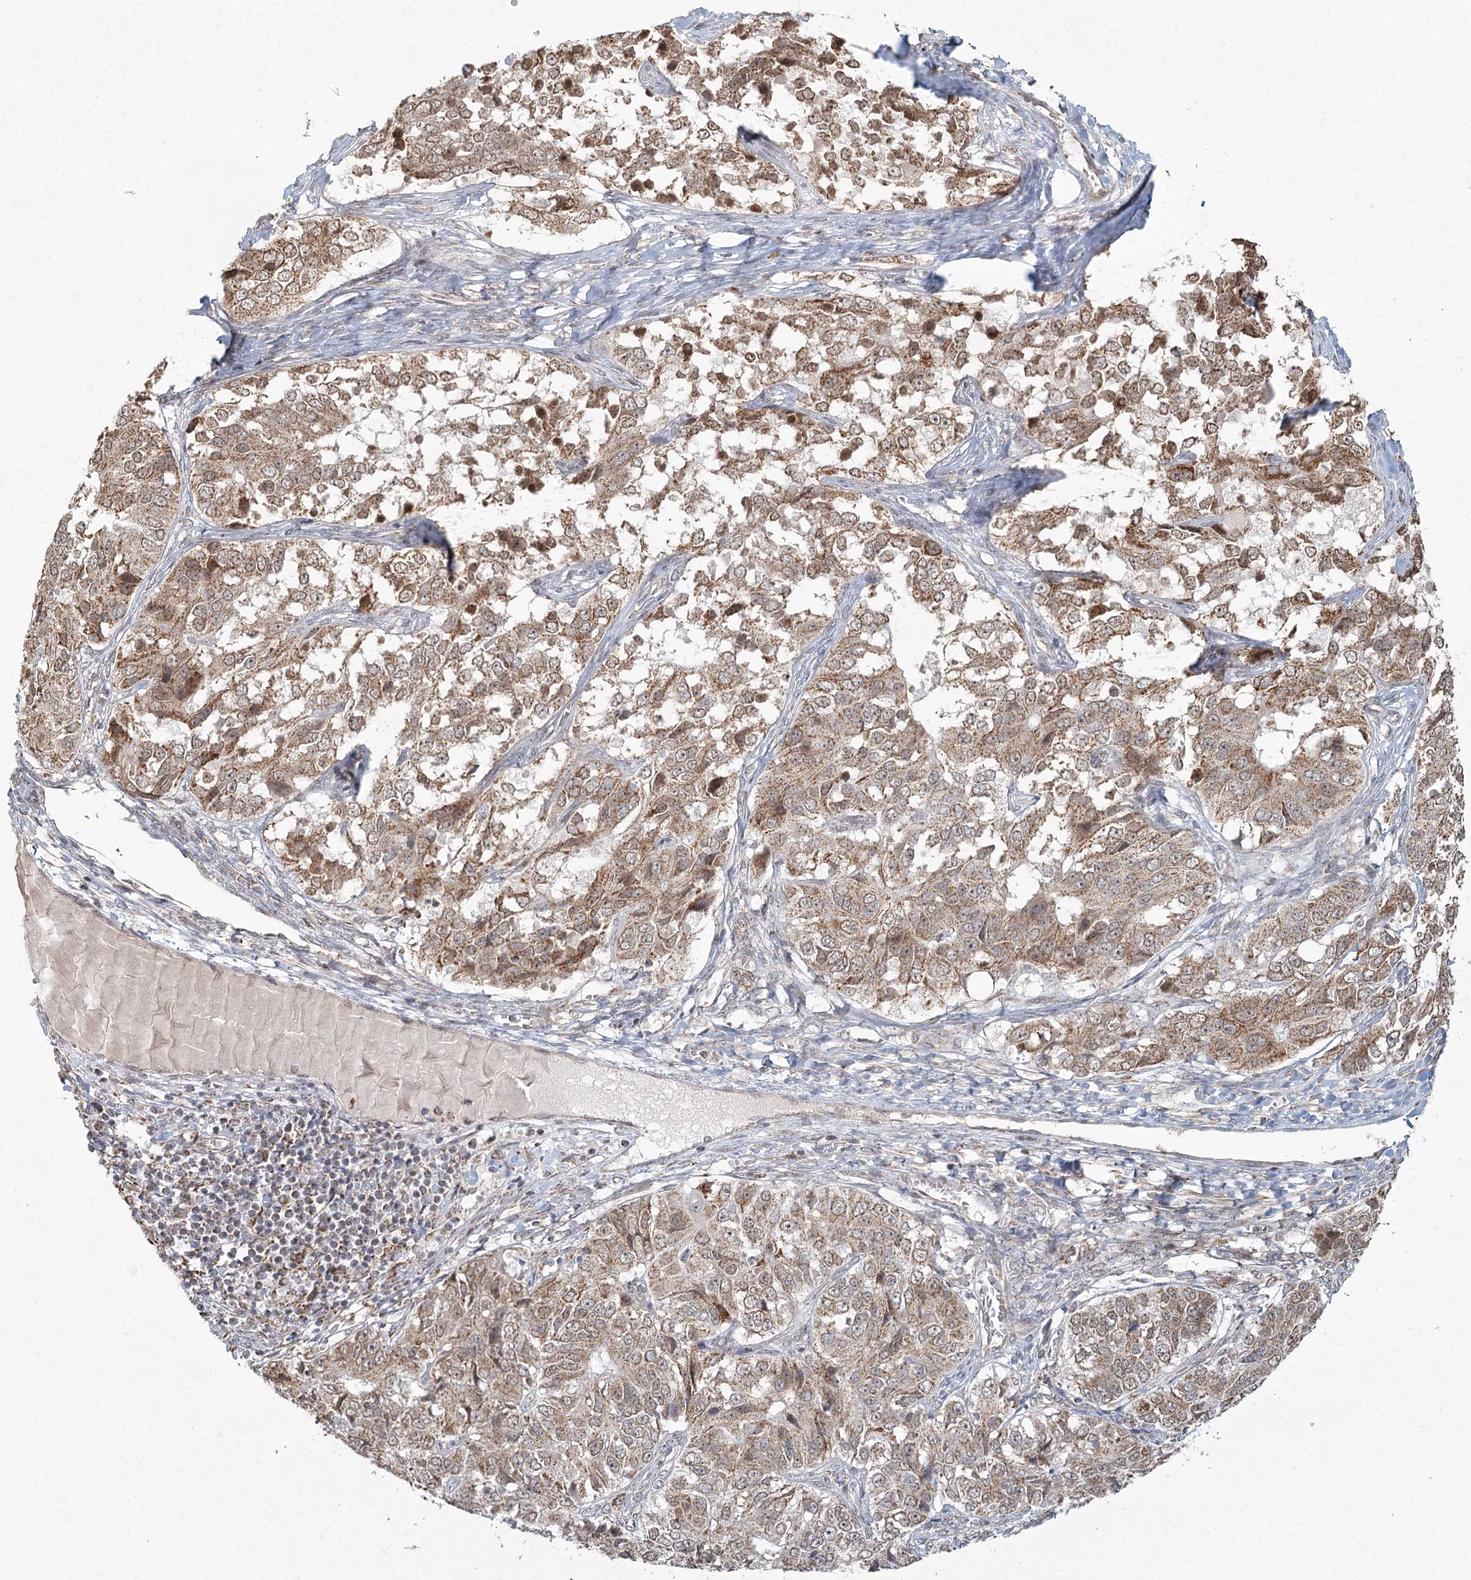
{"staining": {"intensity": "moderate", "quantity": ">75%", "location": "cytoplasmic/membranous"}, "tissue": "ovarian cancer", "cell_type": "Tumor cells", "image_type": "cancer", "snomed": [{"axis": "morphology", "description": "Carcinoma, endometroid"}, {"axis": "topography", "description": "Ovary"}], "caption": "A high-resolution image shows immunohistochemistry (IHC) staining of ovarian cancer, which displays moderate cytoplasmic/membranous expression in approximately >75% of tumor cells.", "gene": "LACTB", "patient": {"sex": "female", "age": 51}}